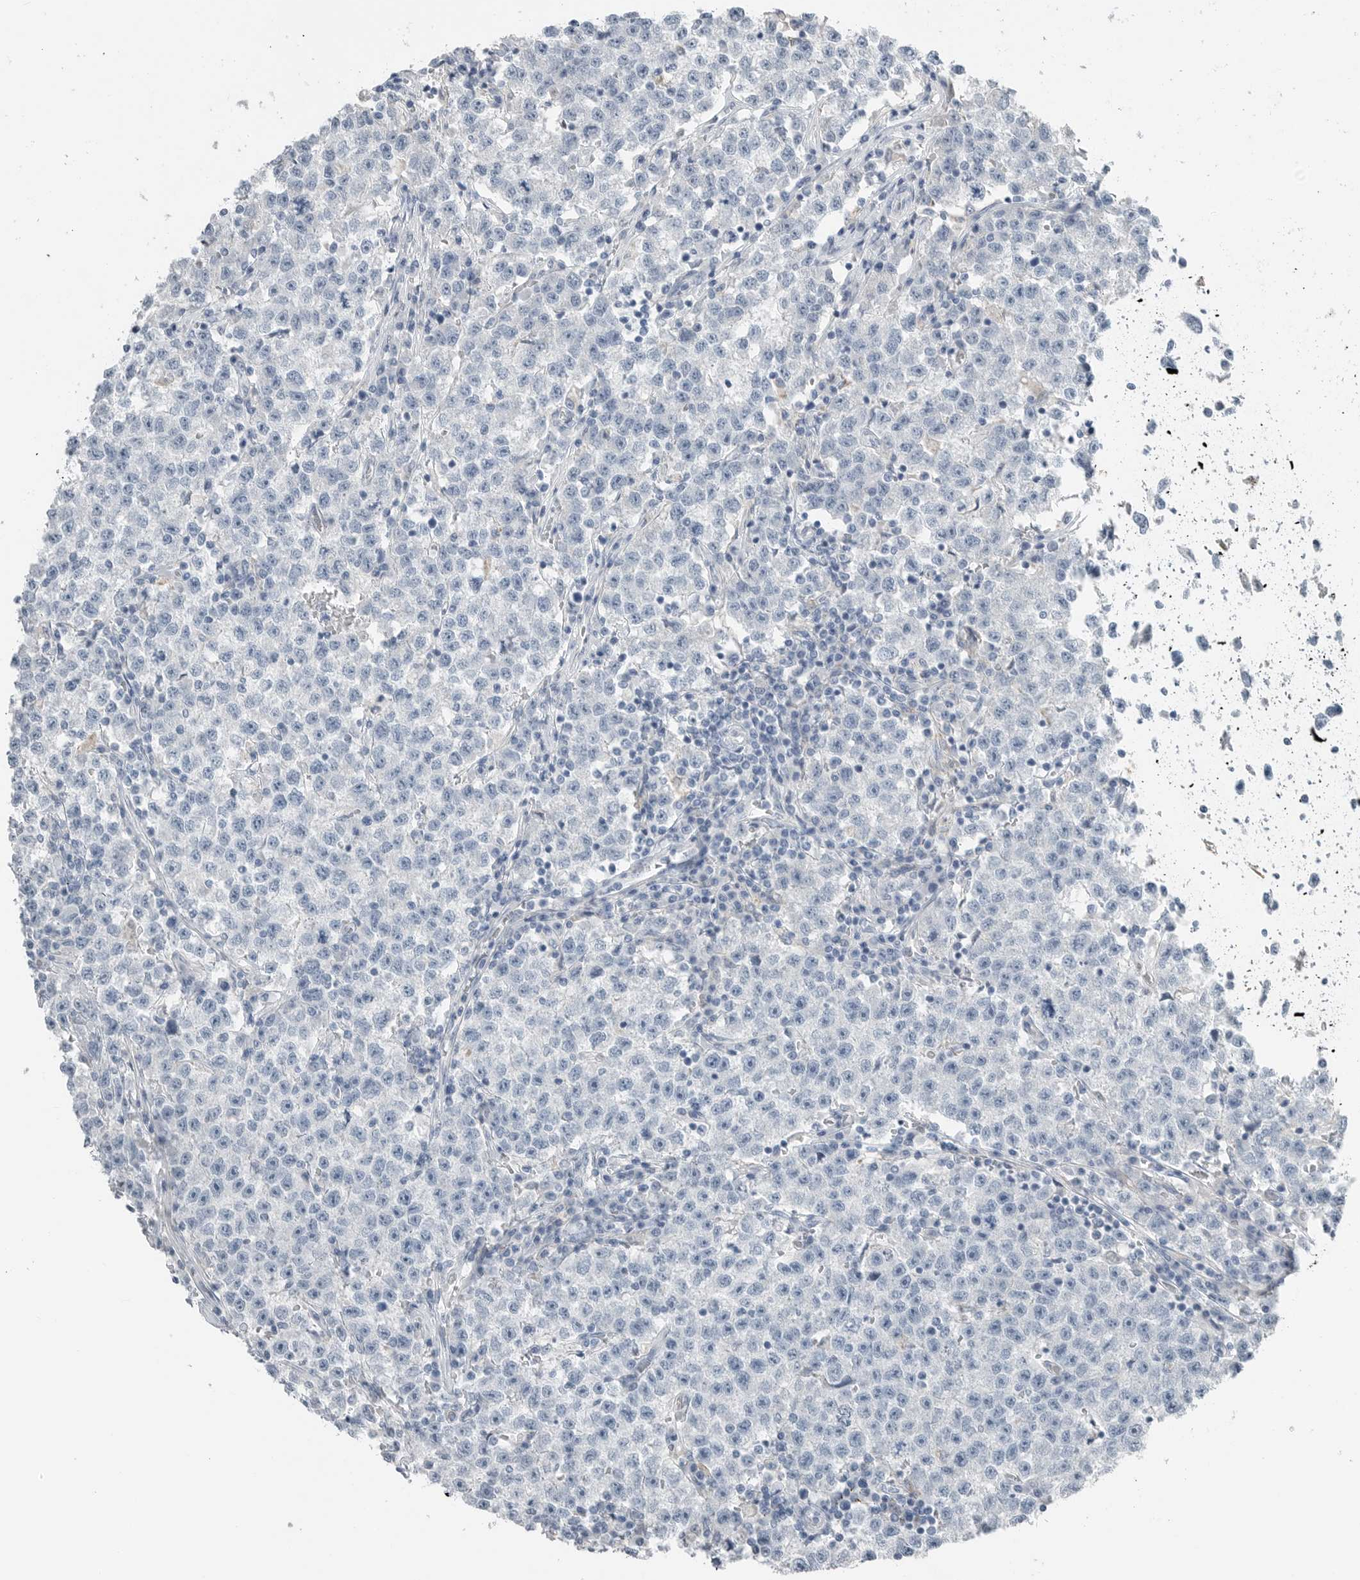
{"staining": {"intensity": "negative", "quantity": "none", "location": "none"}, "tissue": "testis cancer", "cell_type": "Tumor cells", "image_type": "cancer", "snomed": [{"axis": "morphology", "description": "Seminoma, NOS"}, {"axis": "topography", "description": "Testis"}], "caption": "Immunohistochemical staining of seminoma (testis) reveals no significant positivity in tumor cells.", "gene": "SERPINB7", "patient": {"sex": "male", "age": 22}}